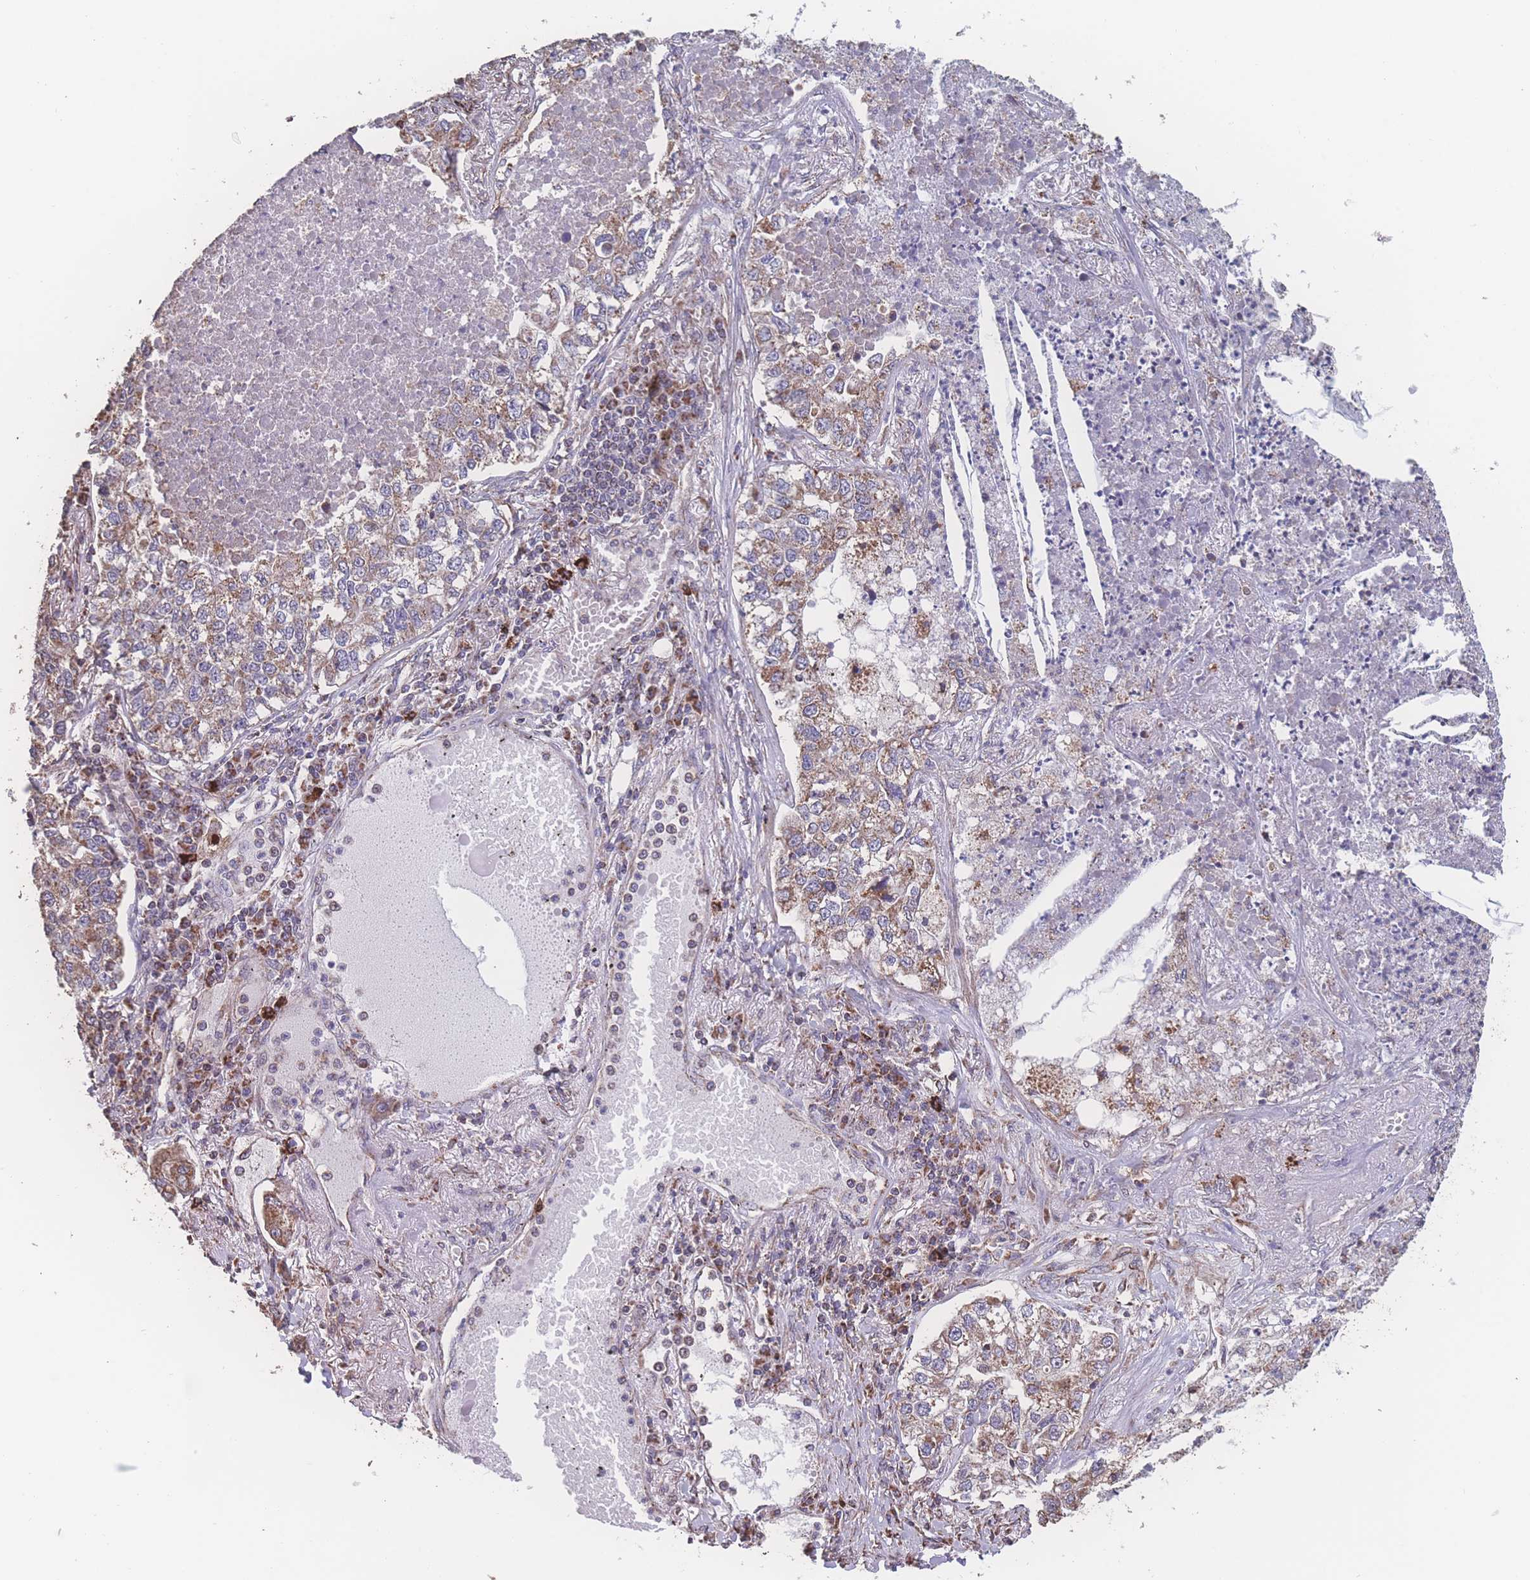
{"staining": {"intensity": "moderate", "quantity": "<25%", "location": "cytoplasmic/membranous"}, "tissue": "lung cancer", "cell_type": "Tumor cells", "image_type": "cancer", "snomed": [{"axis": "morphology", "description": "Adenocarcinoma, NOS"}, {"axis": "topography", "description": "Lung"}], "caption": "Immunohistochemistry (IHC) of human lung cancer (adenocarcinoma) demonstrates low levels of moderate cytoplasmic/membranous positivity in about <25% of tumor cells. The protein of interest is stained brown, and the nuclei are stained in blue (DAB (3,3'-diaminobenzidine) IHC with brightfield microscopy, high magnification).", "gene": "SGSM3", "patient": {"sex": "male", "age": 49}}